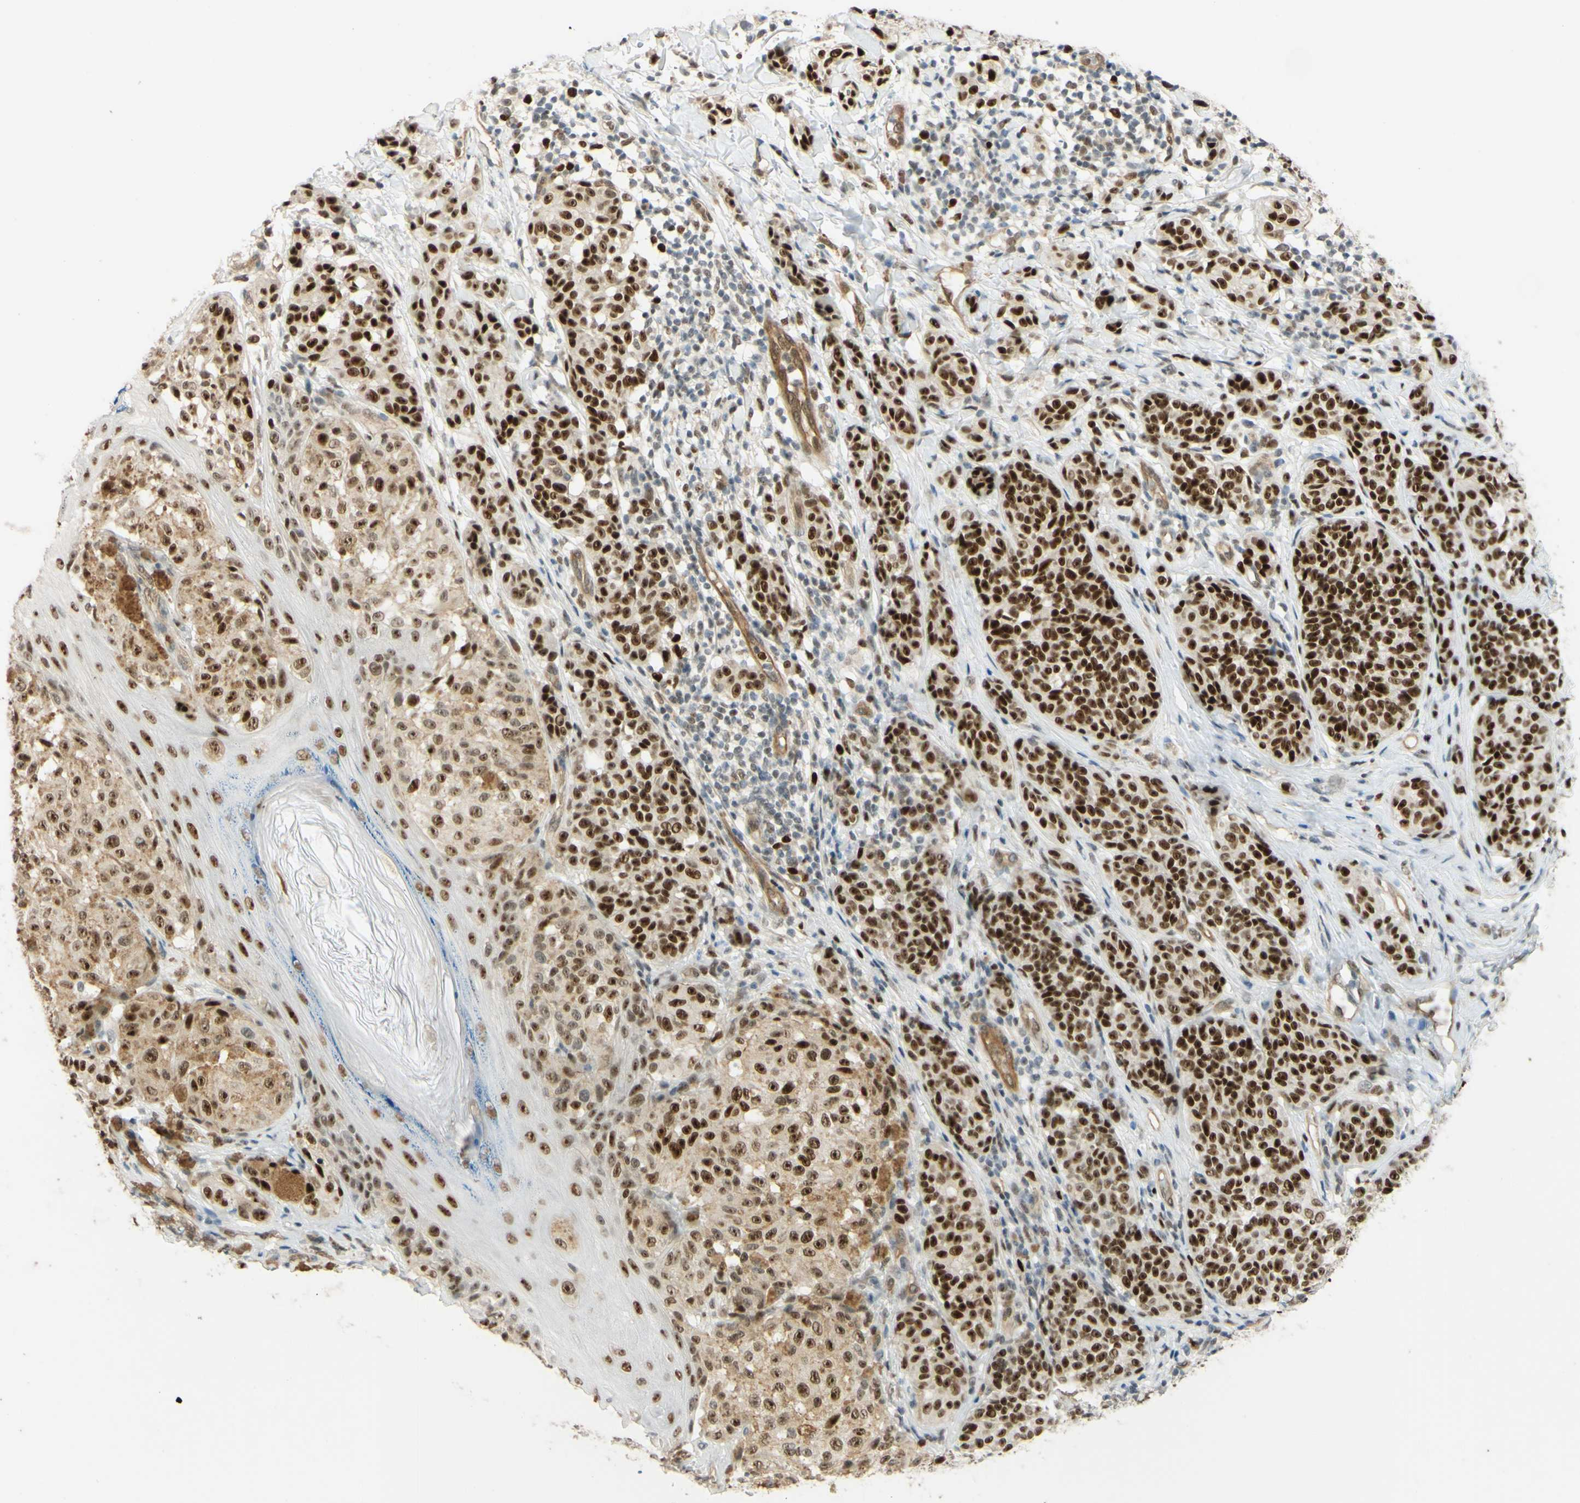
{"staining": {"intensity": "strong", "quantity": ">75%", "location": "nuclear"}, "tissue": "melanoma", "cell_type": "Tumor cells", "image_type": "cancer", "snomed": [{"axis": "morphology", "description": "Malignant melanoma, NOS"}, {"axis": "topography", "description": "Skin"}], "caption": "Immunohistochemistry (DAB (3,3'-diaminobenzidine)) staining of human melanoma exhibits strong nuclear protein expression in approximately >75% of tumor cells. (DAB IHC, brown staining for protein, blue staining for nuclei).", "gene": "POLB", "patient": {"sex": "female", "age": 46}}